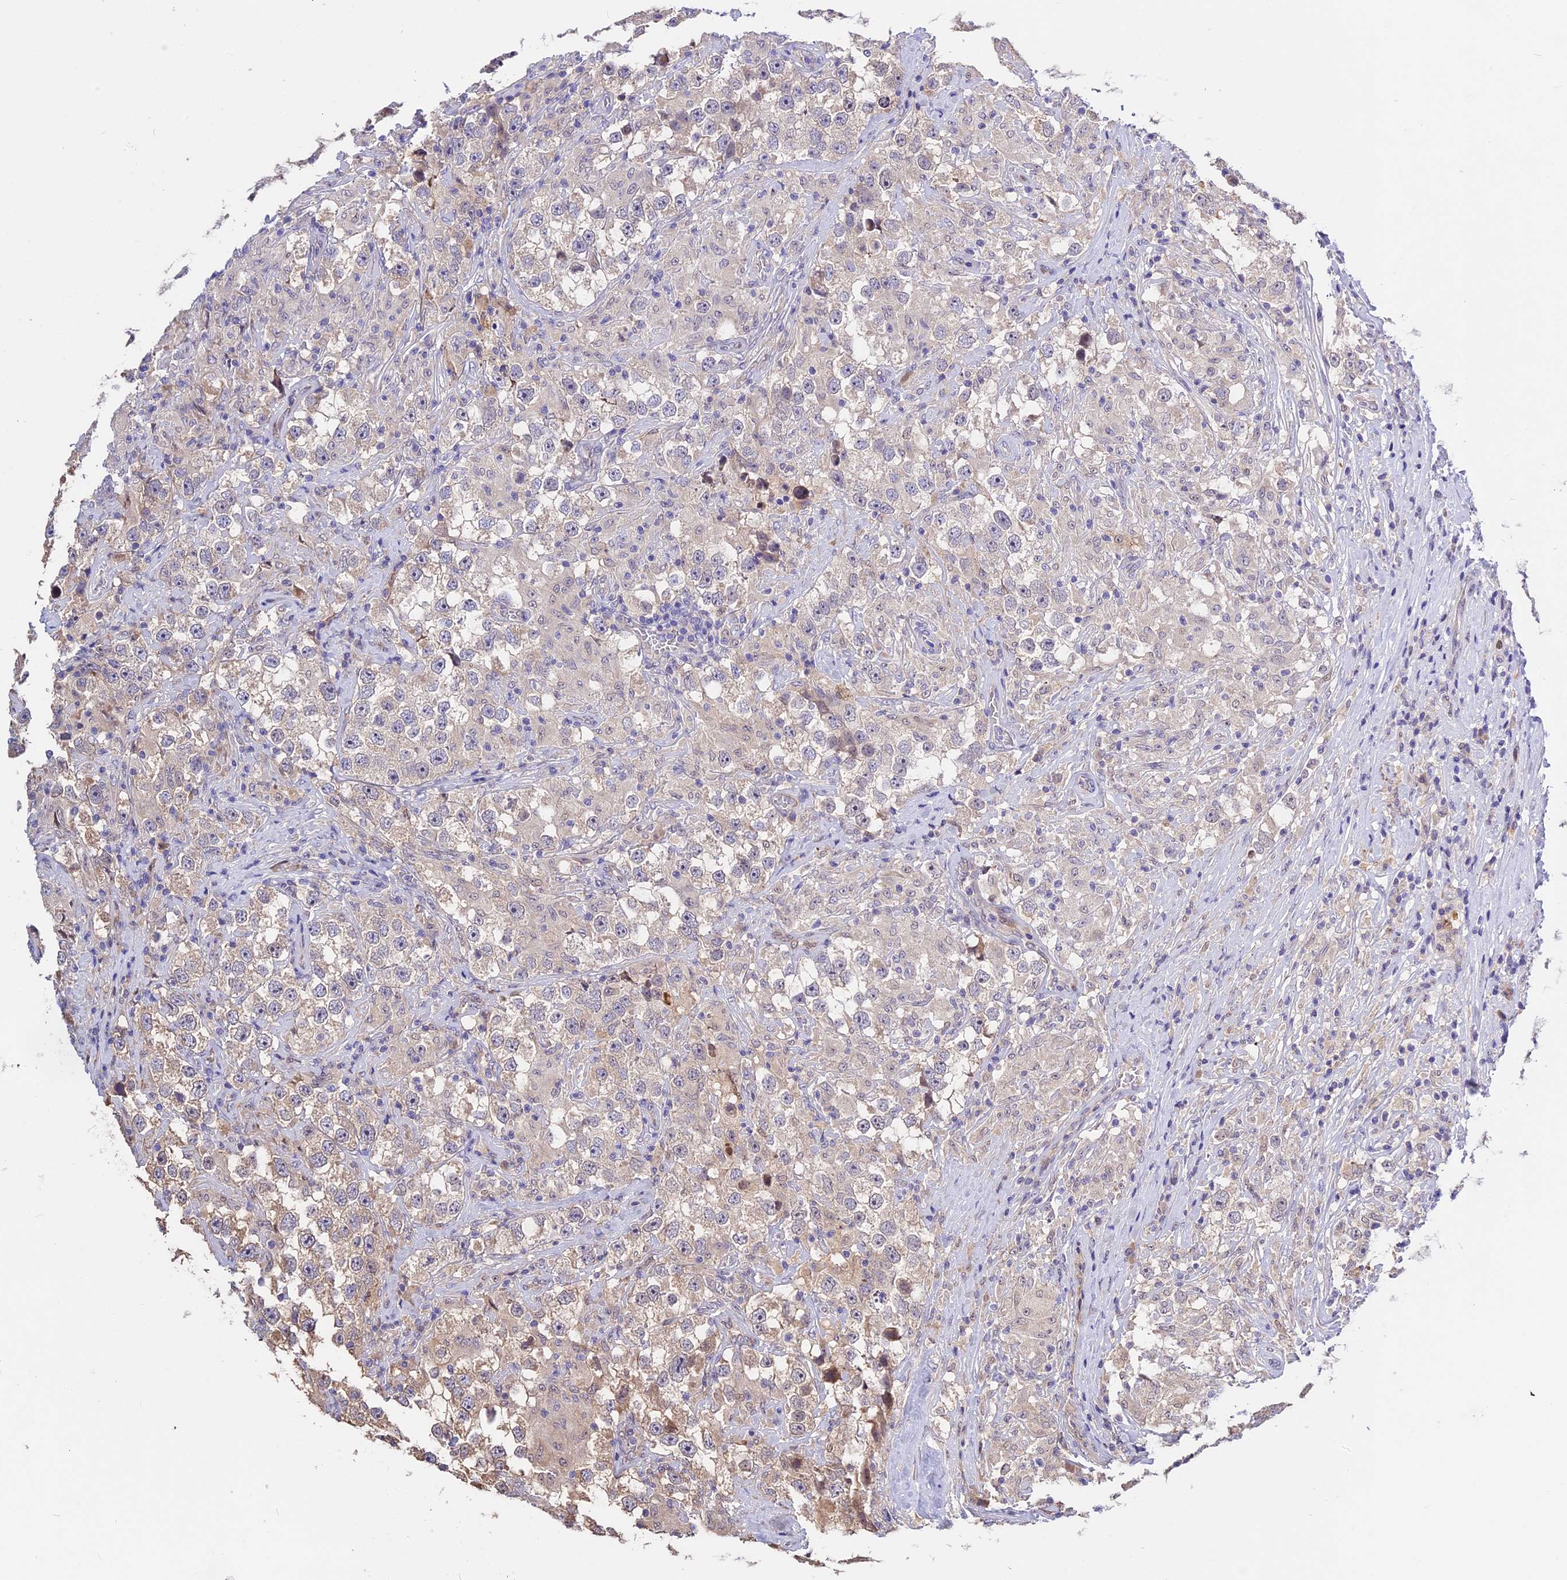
{"staining": {"intensity": "negative", "quantity": "none", "location": "none"}, "tissue": "testis cancer", "cell_type": "Tumor cells", "image_type": "cancer", "snomed": [{"axis": "morphology", "description": "Seminoma, NOS"}, {"axis": "topography", "description": "Testis"}], "caption": "The immunohistochemistry image has no significant staining in tumor cells of seminoma (testis) tissue.", "gene": "BSCL2", "patient": {"sex": "male", "age": 46}}